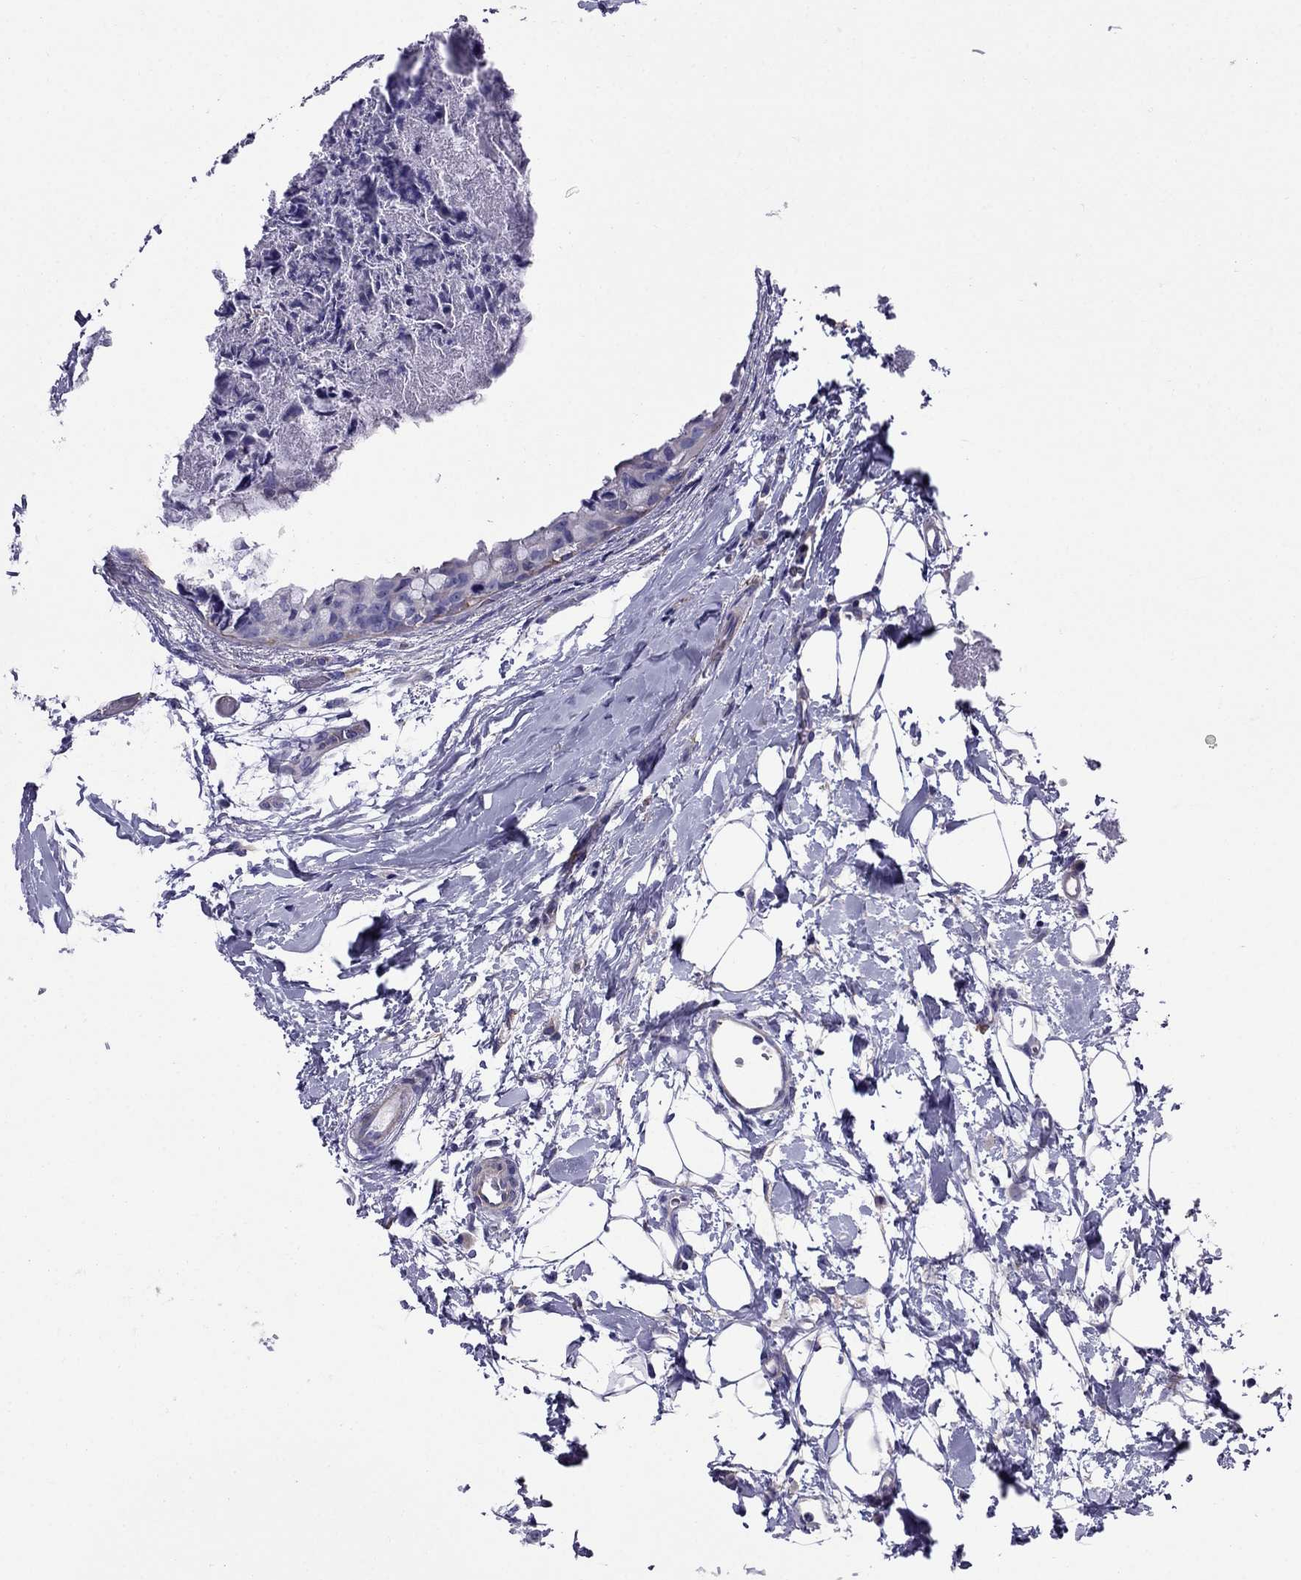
{"staining": {"intensity": "negative", "quantity": "none", "location": "none"}, "tissue": "breast cancer", "cell_type": "Tumor cells", "image_type": "cancer", "snomed": [{"axis": "morphology", "description": "Normal tissue, NOS"}, {"axis": "morphology", "description": "Duct carcinoma"}, {"axis": "topography", "description": "Breast"}], "caption": "High power microscopy image of an immunohistochemistry (IHC) histopathology image of breast cancer (invasive ductal carcinoma), revealing no significant staining in tumor cells.", "gene": "GPR50", "patient": {"sex": "female", "age": 40}}